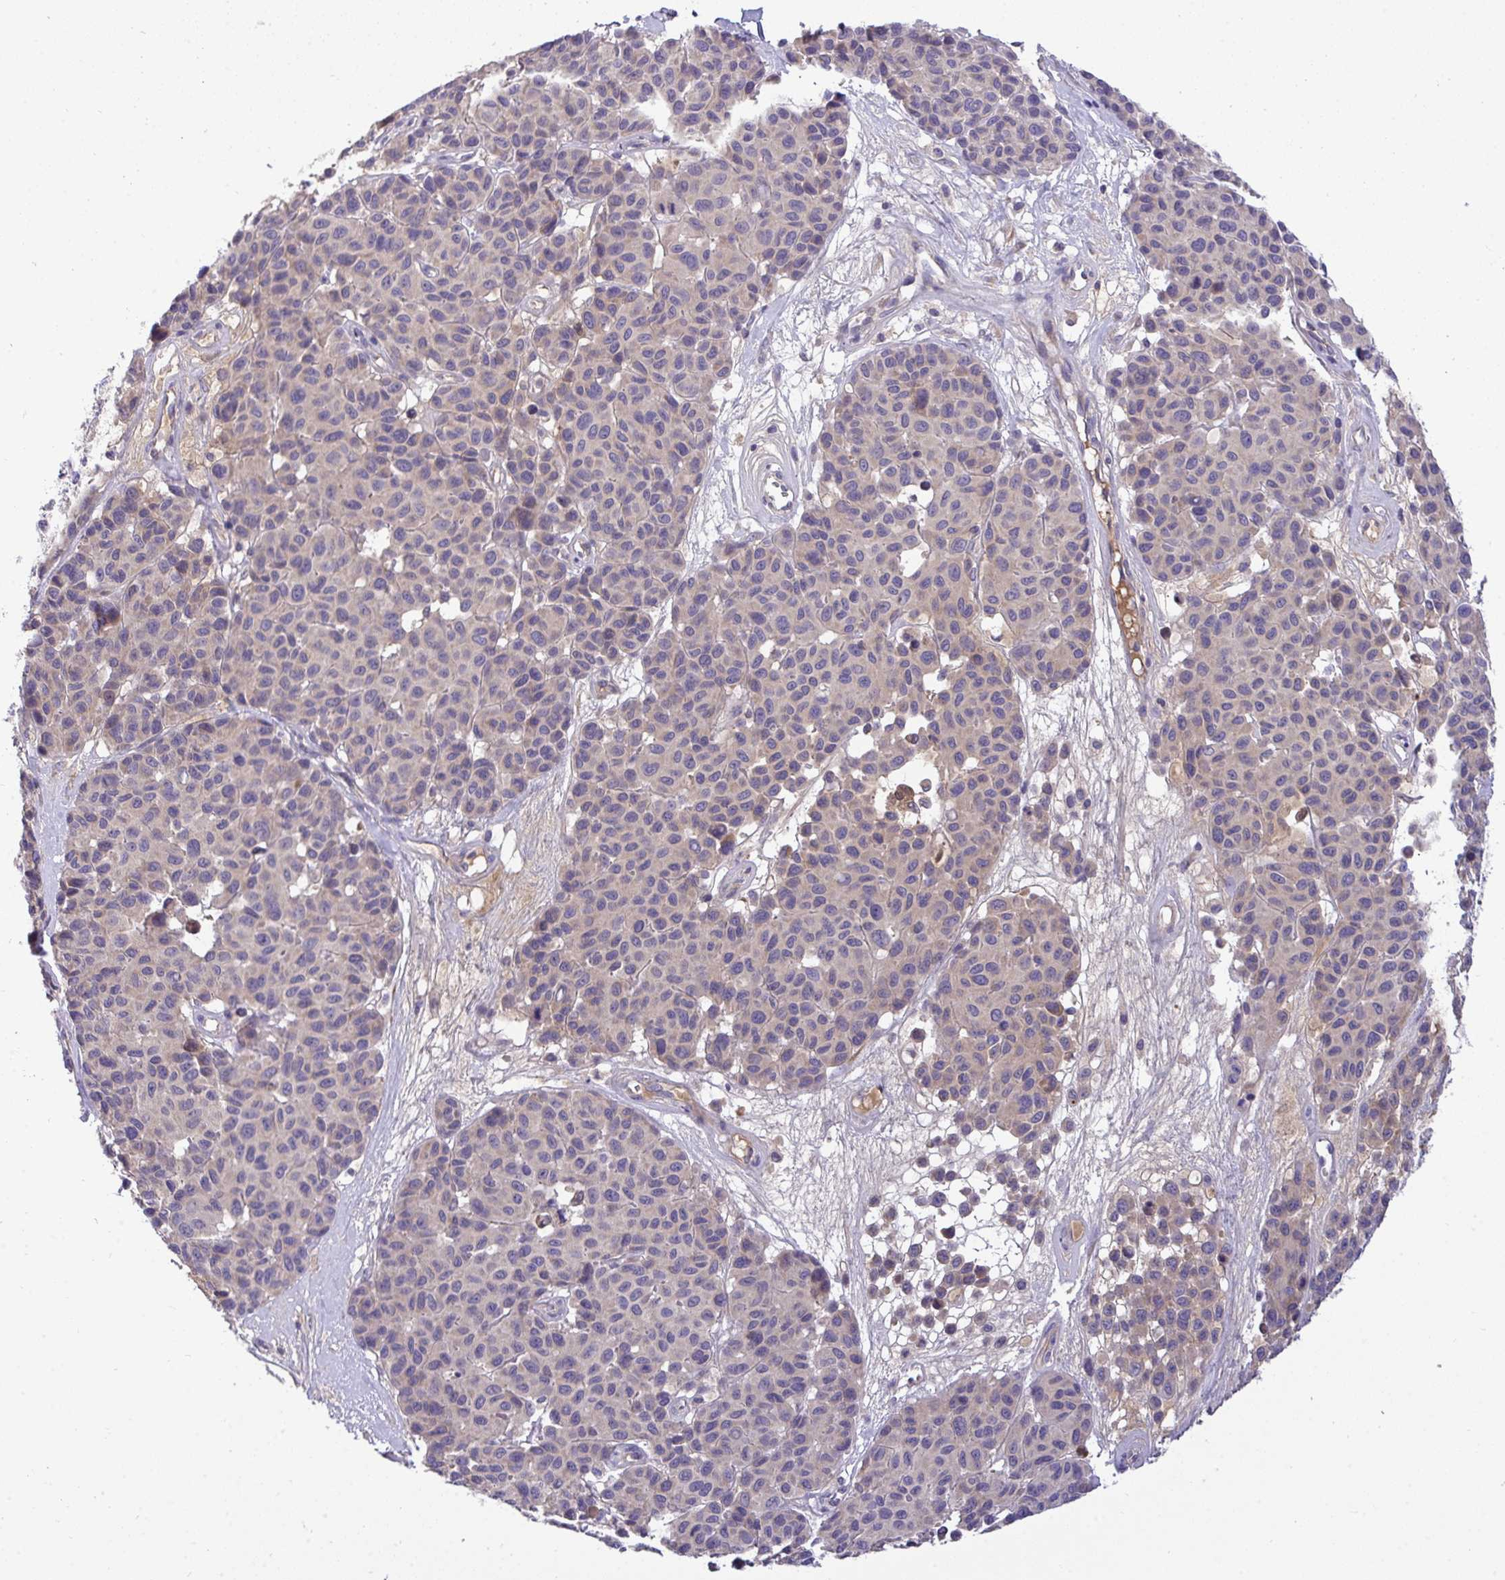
{"staining": {"intensity": "weak", "quantity": "<25%", "location": "cytoplasmic/membranous"}, "tissue": "melanoma", "cell_type": "Tumor cells", "image_type": "cancer", "snomed": [{"axis": "morphology", "description": "Malignant melanoma, NOS"}, {"axis": "topography", "description": "Skin"}], "caption": "This is a photomicrograph of immunohistochemistry staining of malignant melanoma, which shows no positivity in tumor cells.", "gene": "ZNF581", "patient": {"sex": "female", "age": 66}}